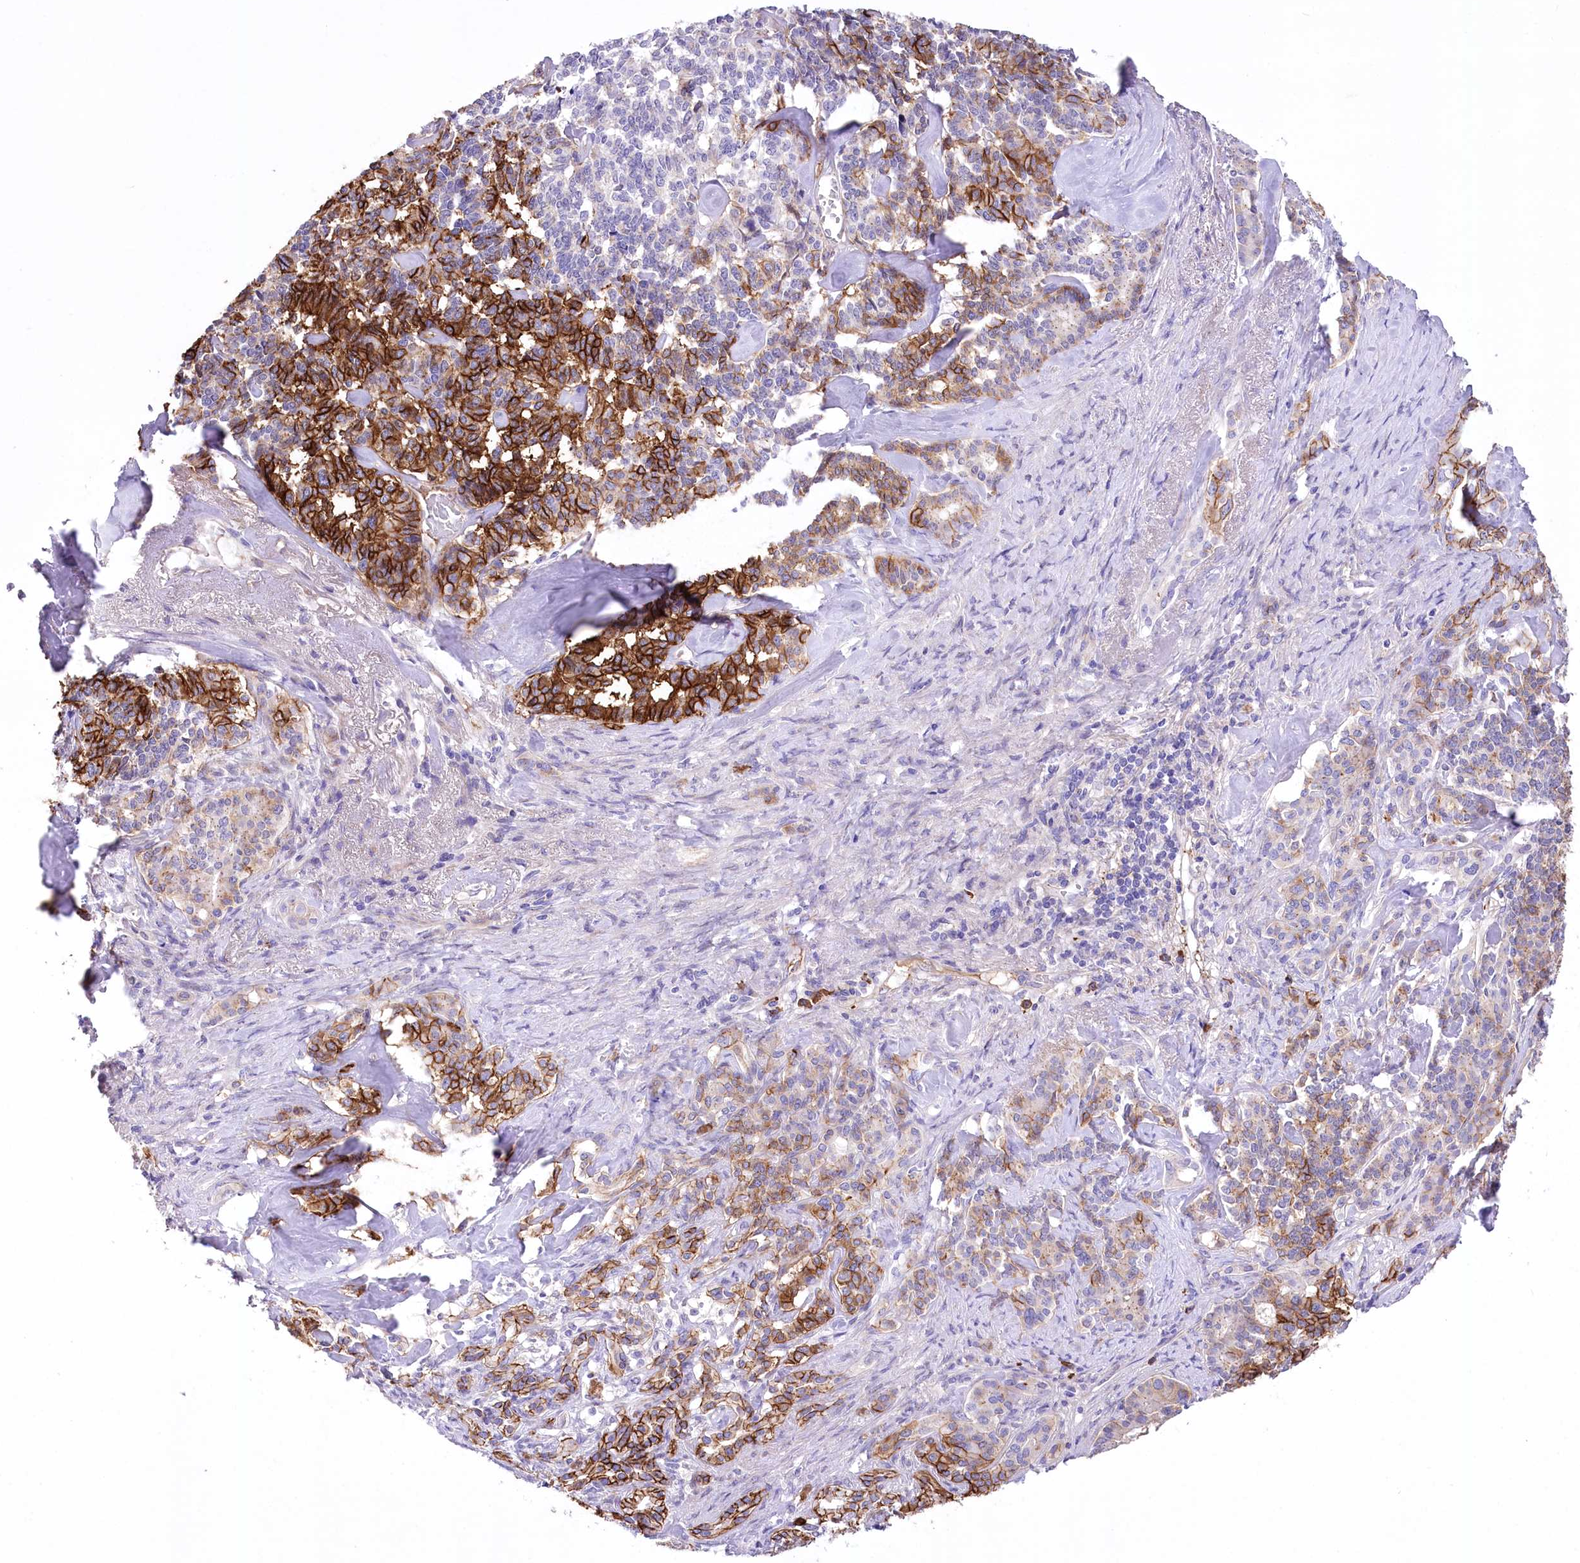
{"staining": {"intensity": "strong", "quantity": "25%-75%", "location": "cytoplasmic/membranous"}, "tissue": "pancreatic cancer", "cell_type": "Tumor cells", "image_type": "cancer", "snomed": [{"axis": "morphology", "description": "Adenocarcinoma, NOS"}, {"axis": "topography", "description": "Pancreas"}], "caption": "This photomicrograph displays immunohistochemistry staining of pancreatic adenocarcinoma, with high strong cytoplasmic/membranous staining in about 25%-75% of tumor cells.", "gene": "CEP164", "patient": {"sex": "female", "age": 74}}